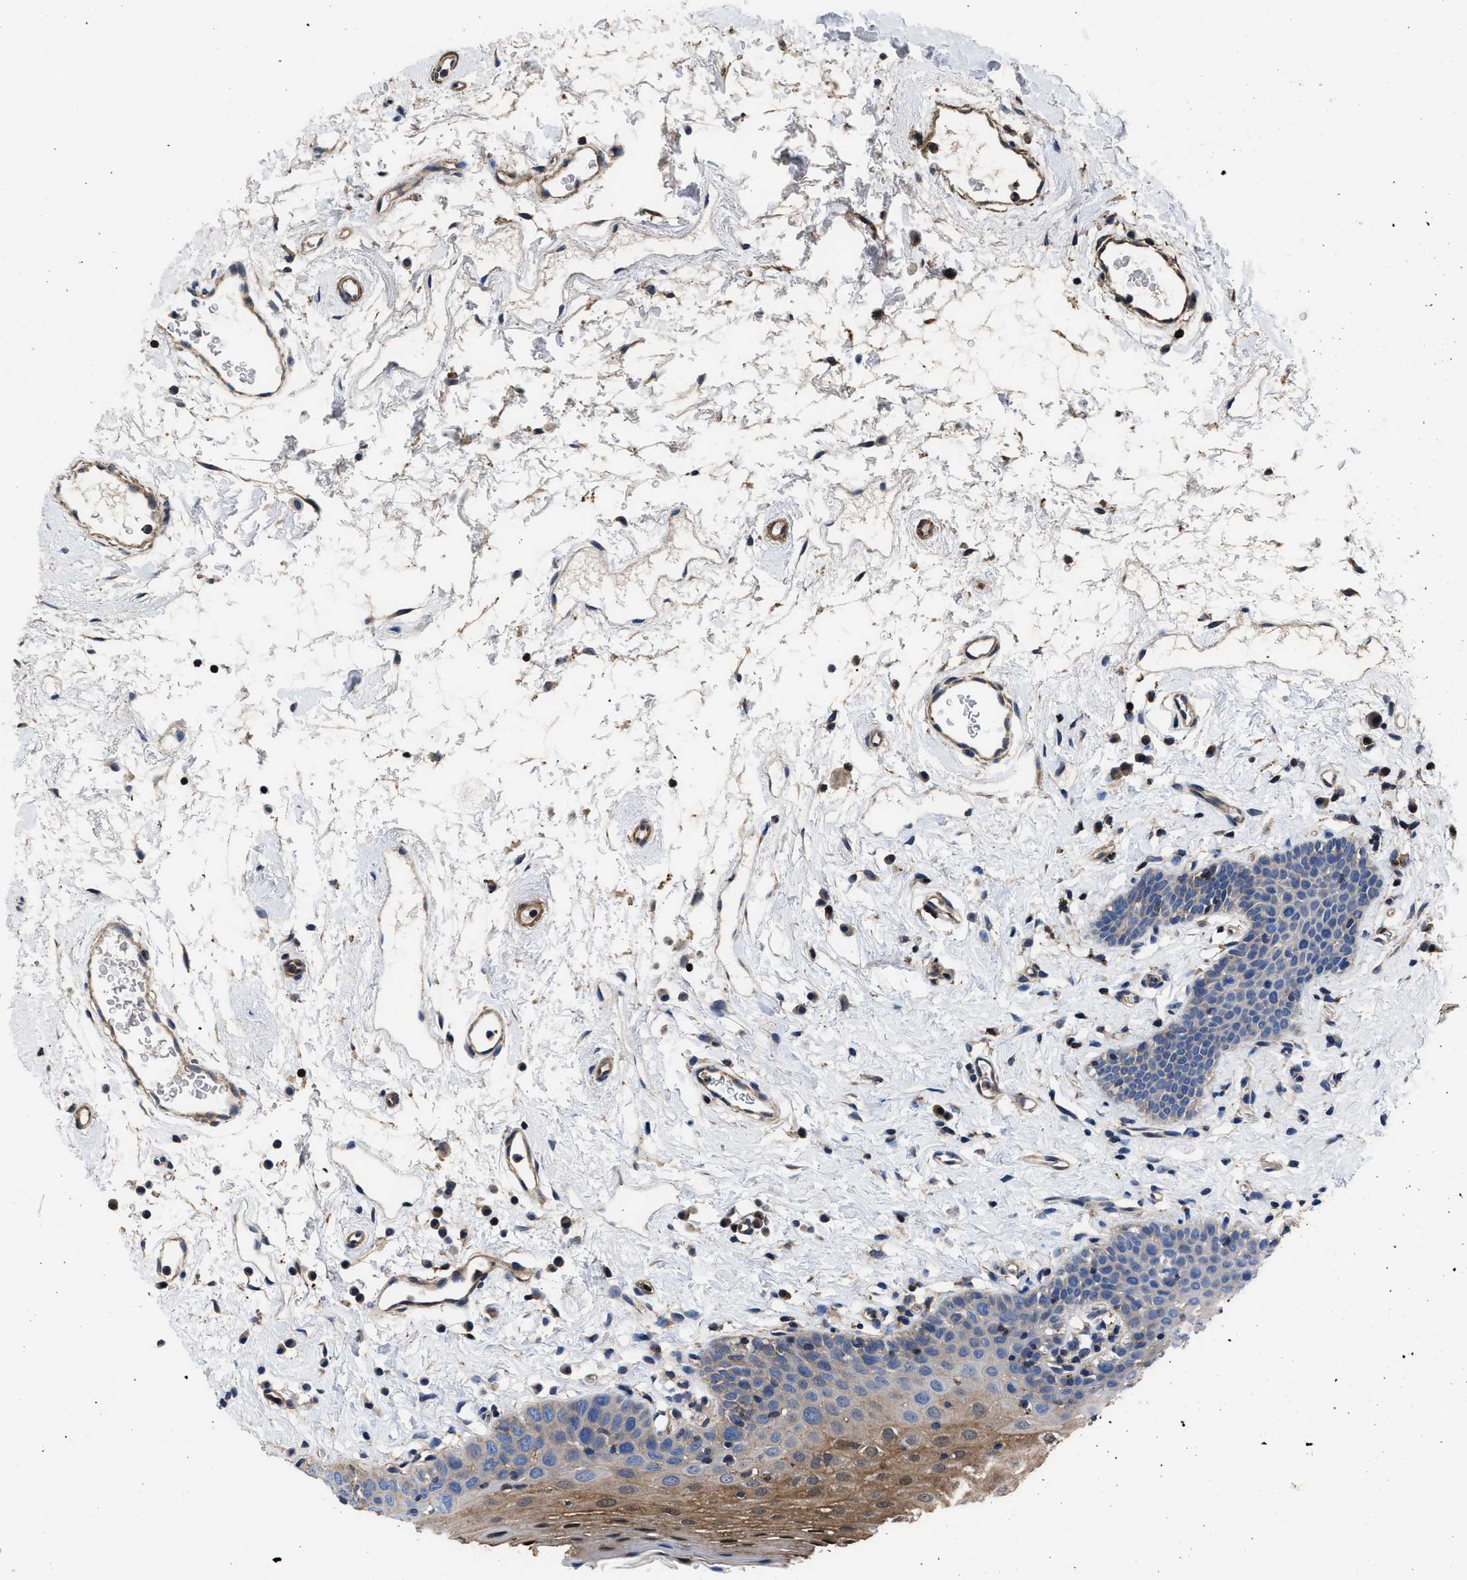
{"staining": {"intensity": "moderate", "quantity": "<25%", "location": "cytoplasmic/membranous,nuclear"}, "tissue": "oral mucosa", "cell_type": "Squamous epithelial cells", "image_type": "normal", "snomed": [{"axis": "morphology", "description": "Normal tissue, NOS"}, {"axis": "topography", "description": "Oral tissue"}], "caption": "Squamous epithelial cells display moderate cytoplasmic/membranous,nuclear positivity in about <25% of cells in unremarkable oral mucosa. (brown staining indicates protein expression, while blue staining denotes nuclei).", "gene": "SCUBE2", "patient": {"sex": "male", "age": 66}}